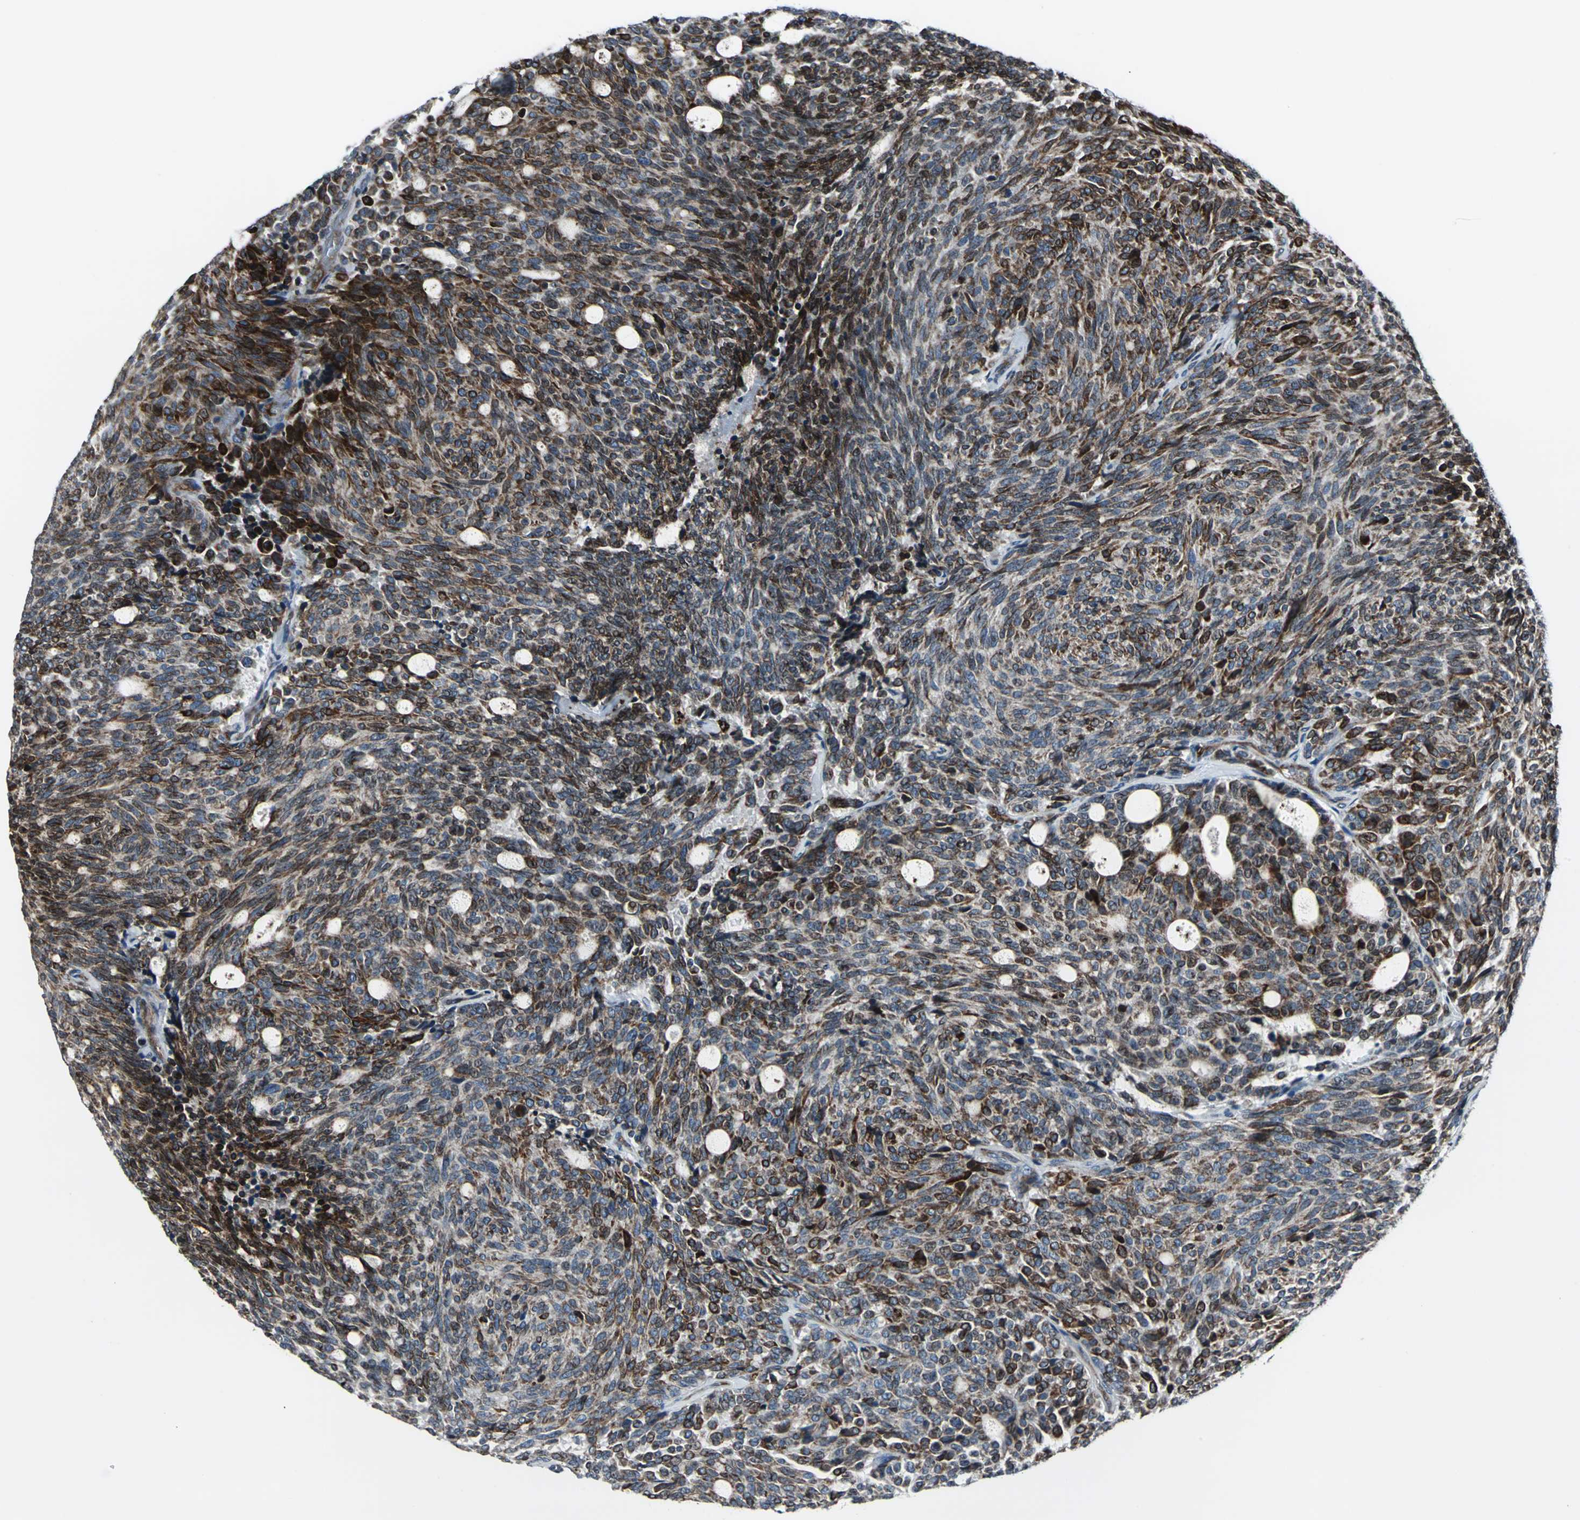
{"staining": {"intensity": "strong", "quantity": ">75%", "location": "cytoplasmic/membranous"}, "tissue": "carcinoid", "cell_type": "Tumor cells", "image_type": "cancer", "snomed": [{"axis": "morphology", "description": "Carcinoid, malignant, NOS"}, {"axis": "topography", "description": "Pancreas"}], "caption": "An image of human malignant carcinoid stained for a protein displays strong cytoplasmic/membranous brown staining in tumor cells. (DAB IHC, brown staining for protein, blue staining for nuclei).", "gene": "HTATIP2", "patient": {"sex": "female", "age": 54}}